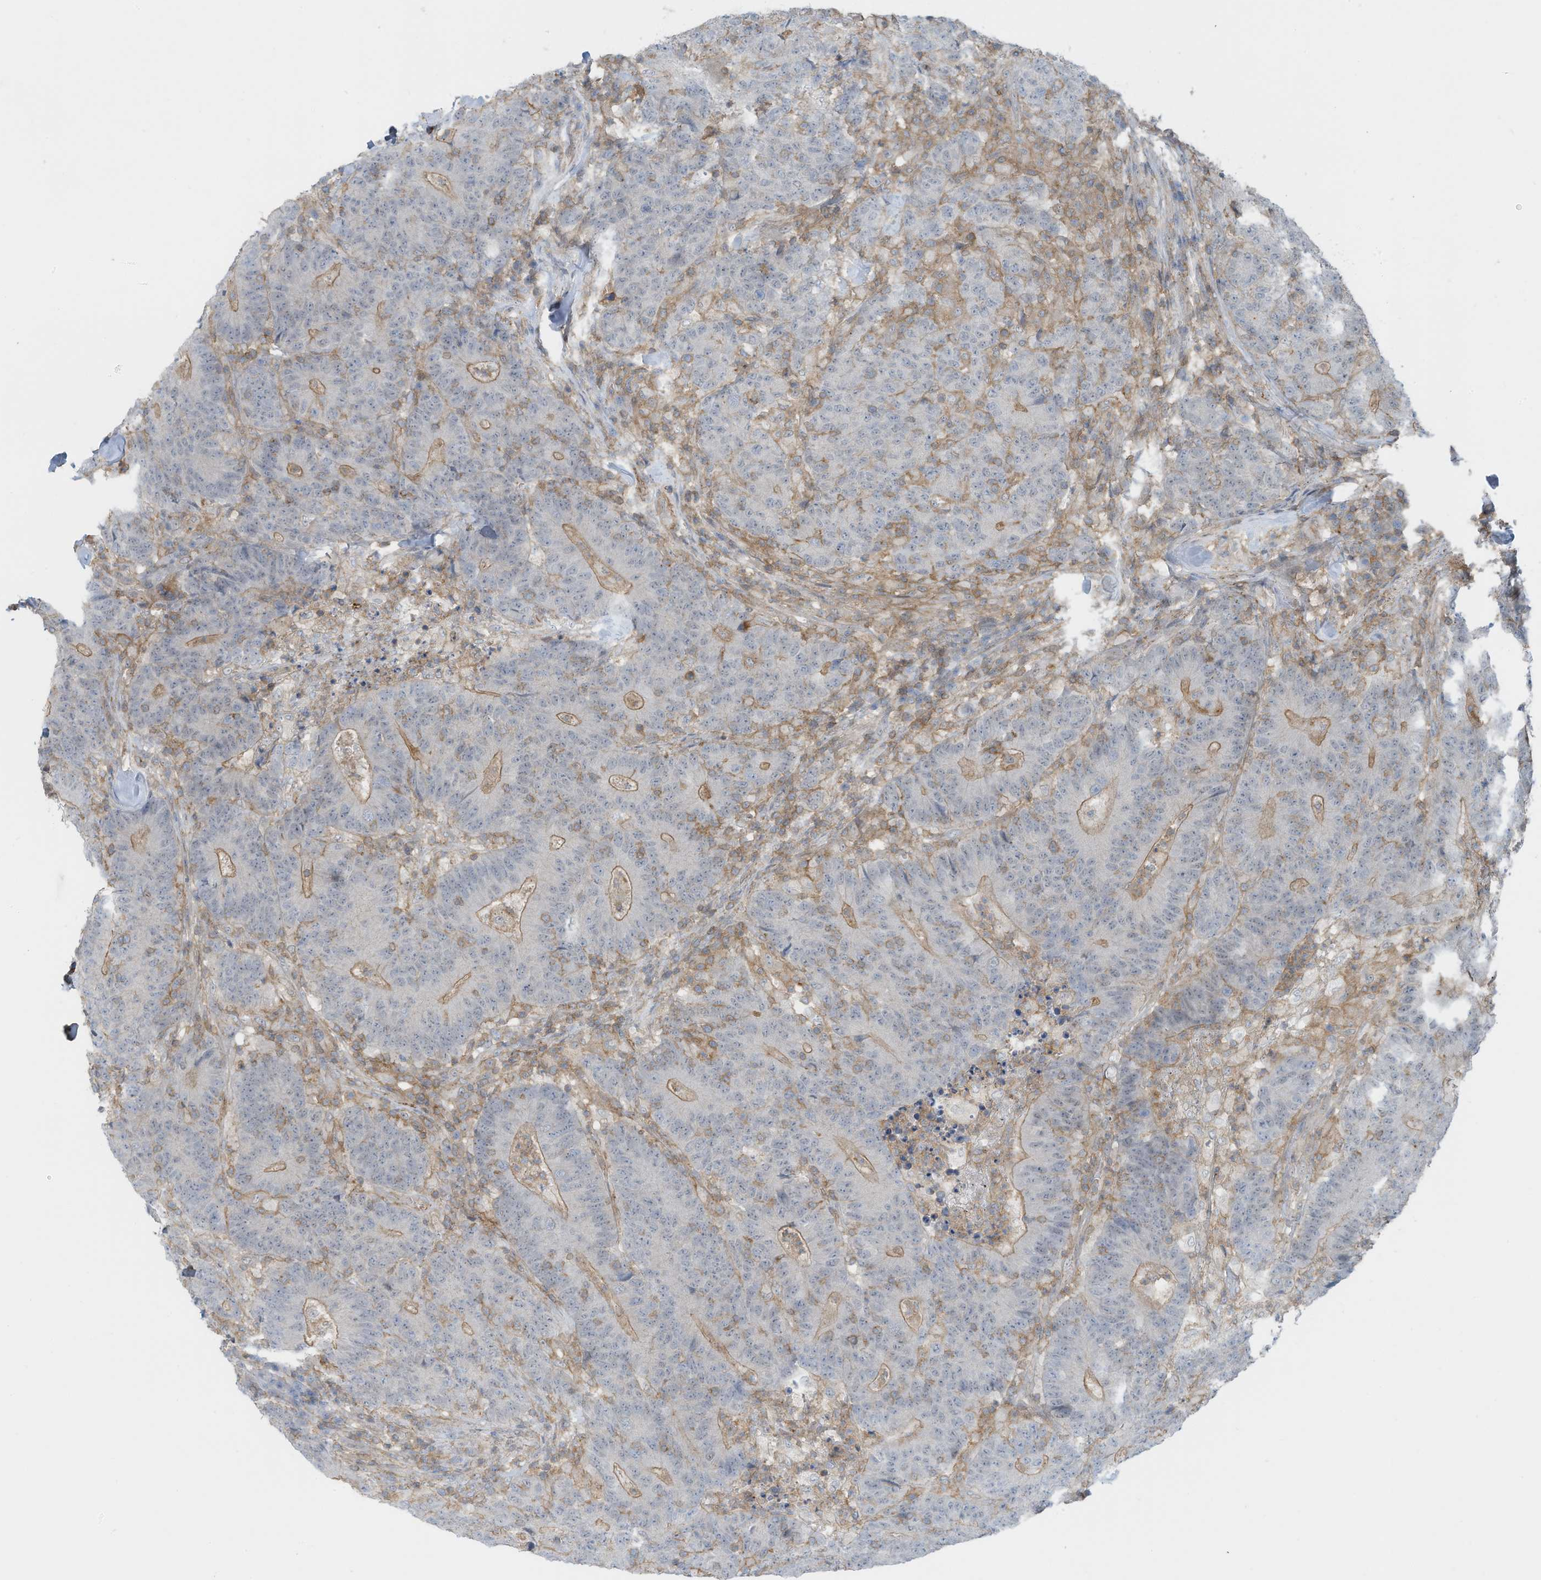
{"staining": {"intensity": "moderate", "quantity": "<25%", "location": "cytoplasmic/membranous"}, "tissue": "colorectal cancer", "cell_type": "Tumor cells", "image_type": "cancer", "snomed": [{"axis": "morphology", "description": "Normal tissue, NOS"}, {"axis": "morphology", "description": "Adenocarcinoma, NOS"}, {"axis": "topography", "description": "Colon"}], "caption": "Moderate cytoplasmic/membranous positivity is identified in approximately <25% of tumor cells in adenocarcinoma (colorectal).", "gene": "ZNF846", "patient": {"sex": "female", "age": 75}}